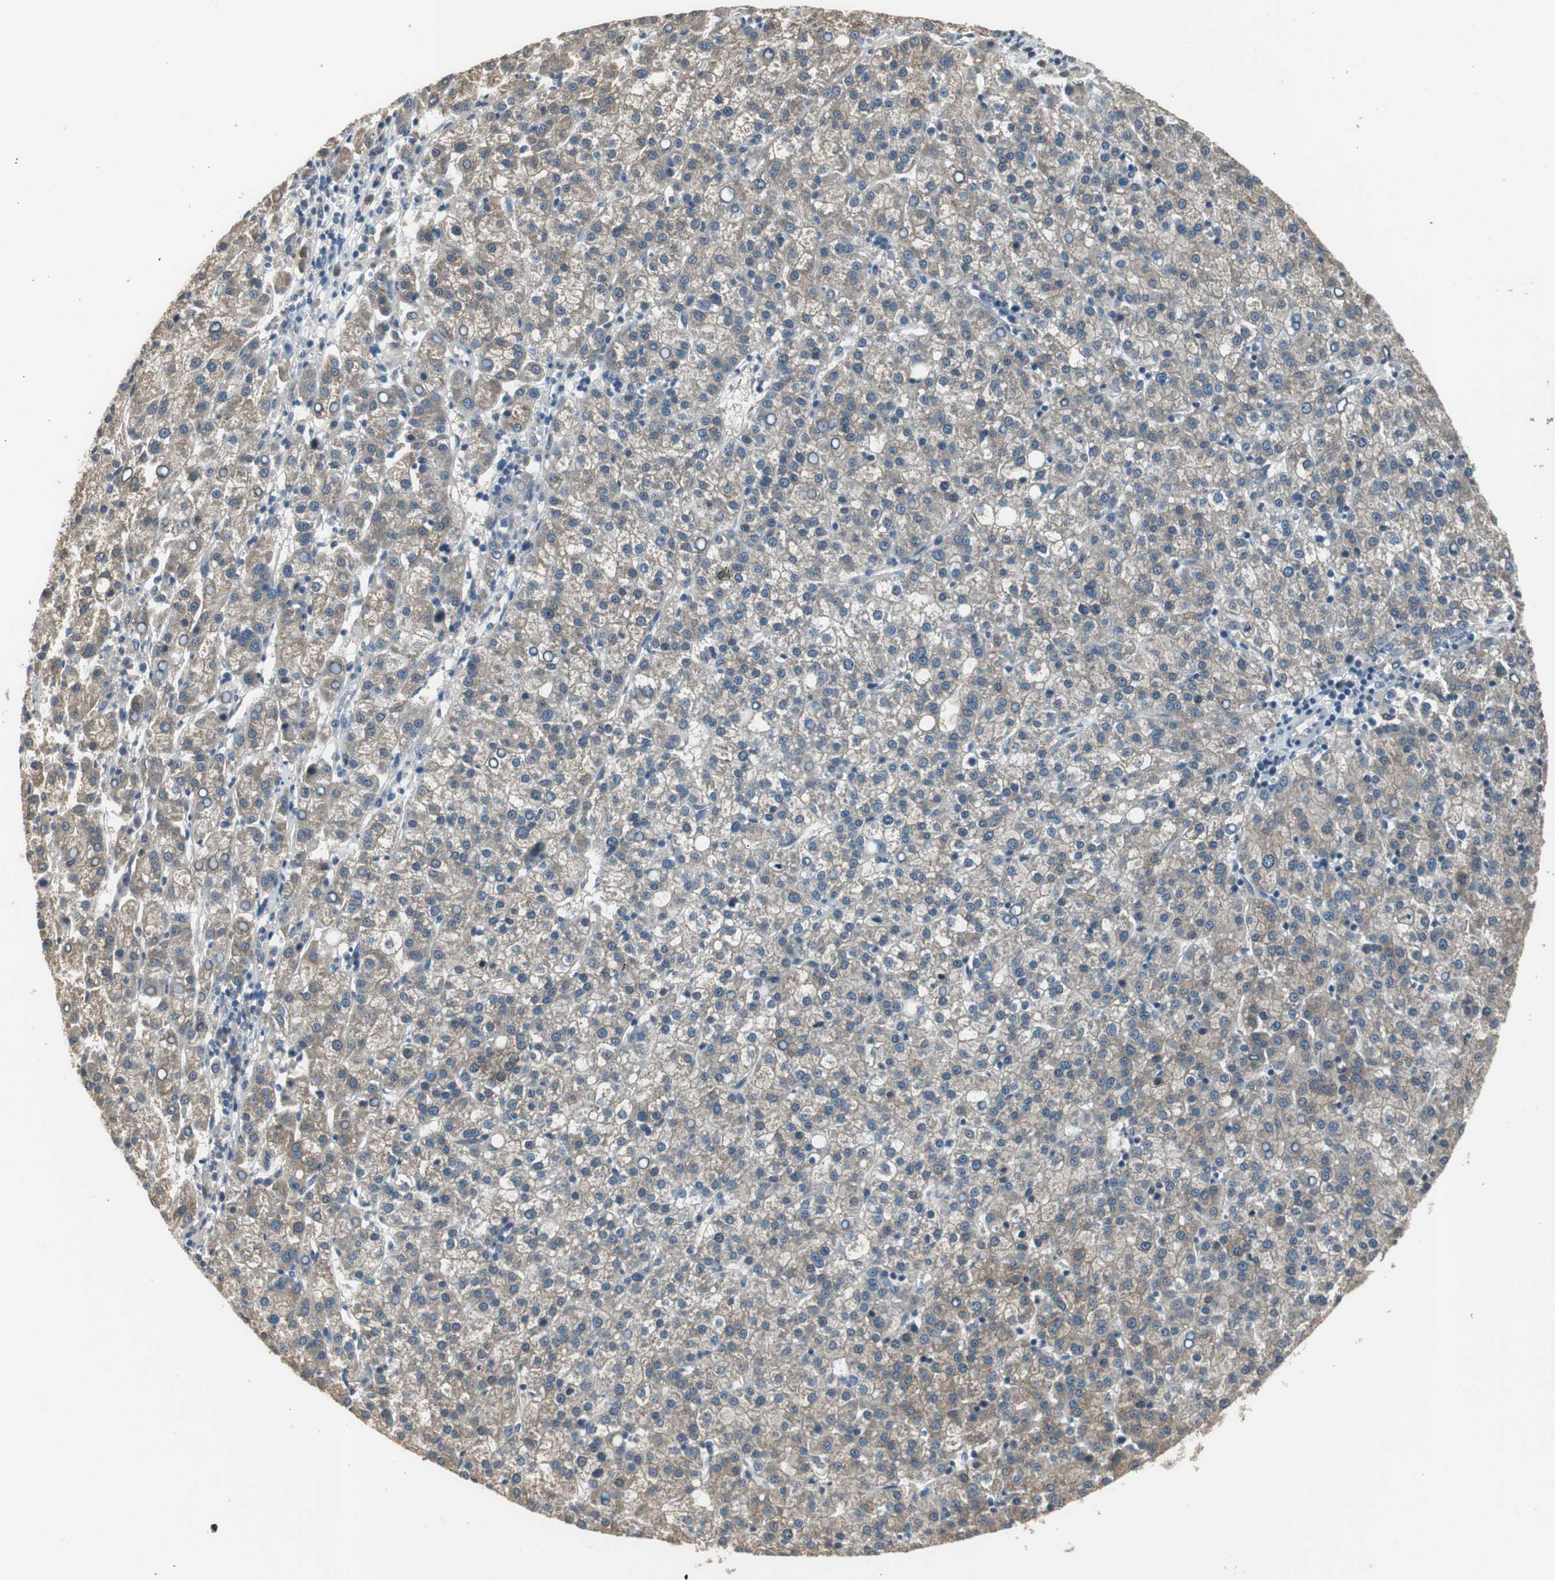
{"staining": {"intensity": "moderate", "quantity": "25%-75%", "location": "cytoplasmic/membranous"}, "tissue": "liver cancer", "cell_type": "Tumor cells", "image_type": "cancer", "snomed": [{"axis": "morphology", "description": "Carcinoma, Hepatocellular, NOS"}, {"axis": "topography", "description": "Liver"}], "caption": "Human liver hepatocellular carcinoma stained with a brown dye reveals moderate cytoplasmic/membranous positive staining in about 25%-75% of tumor cells.", "gene": "PI4KB", "patient": {"sex": "female", "age": 58}}